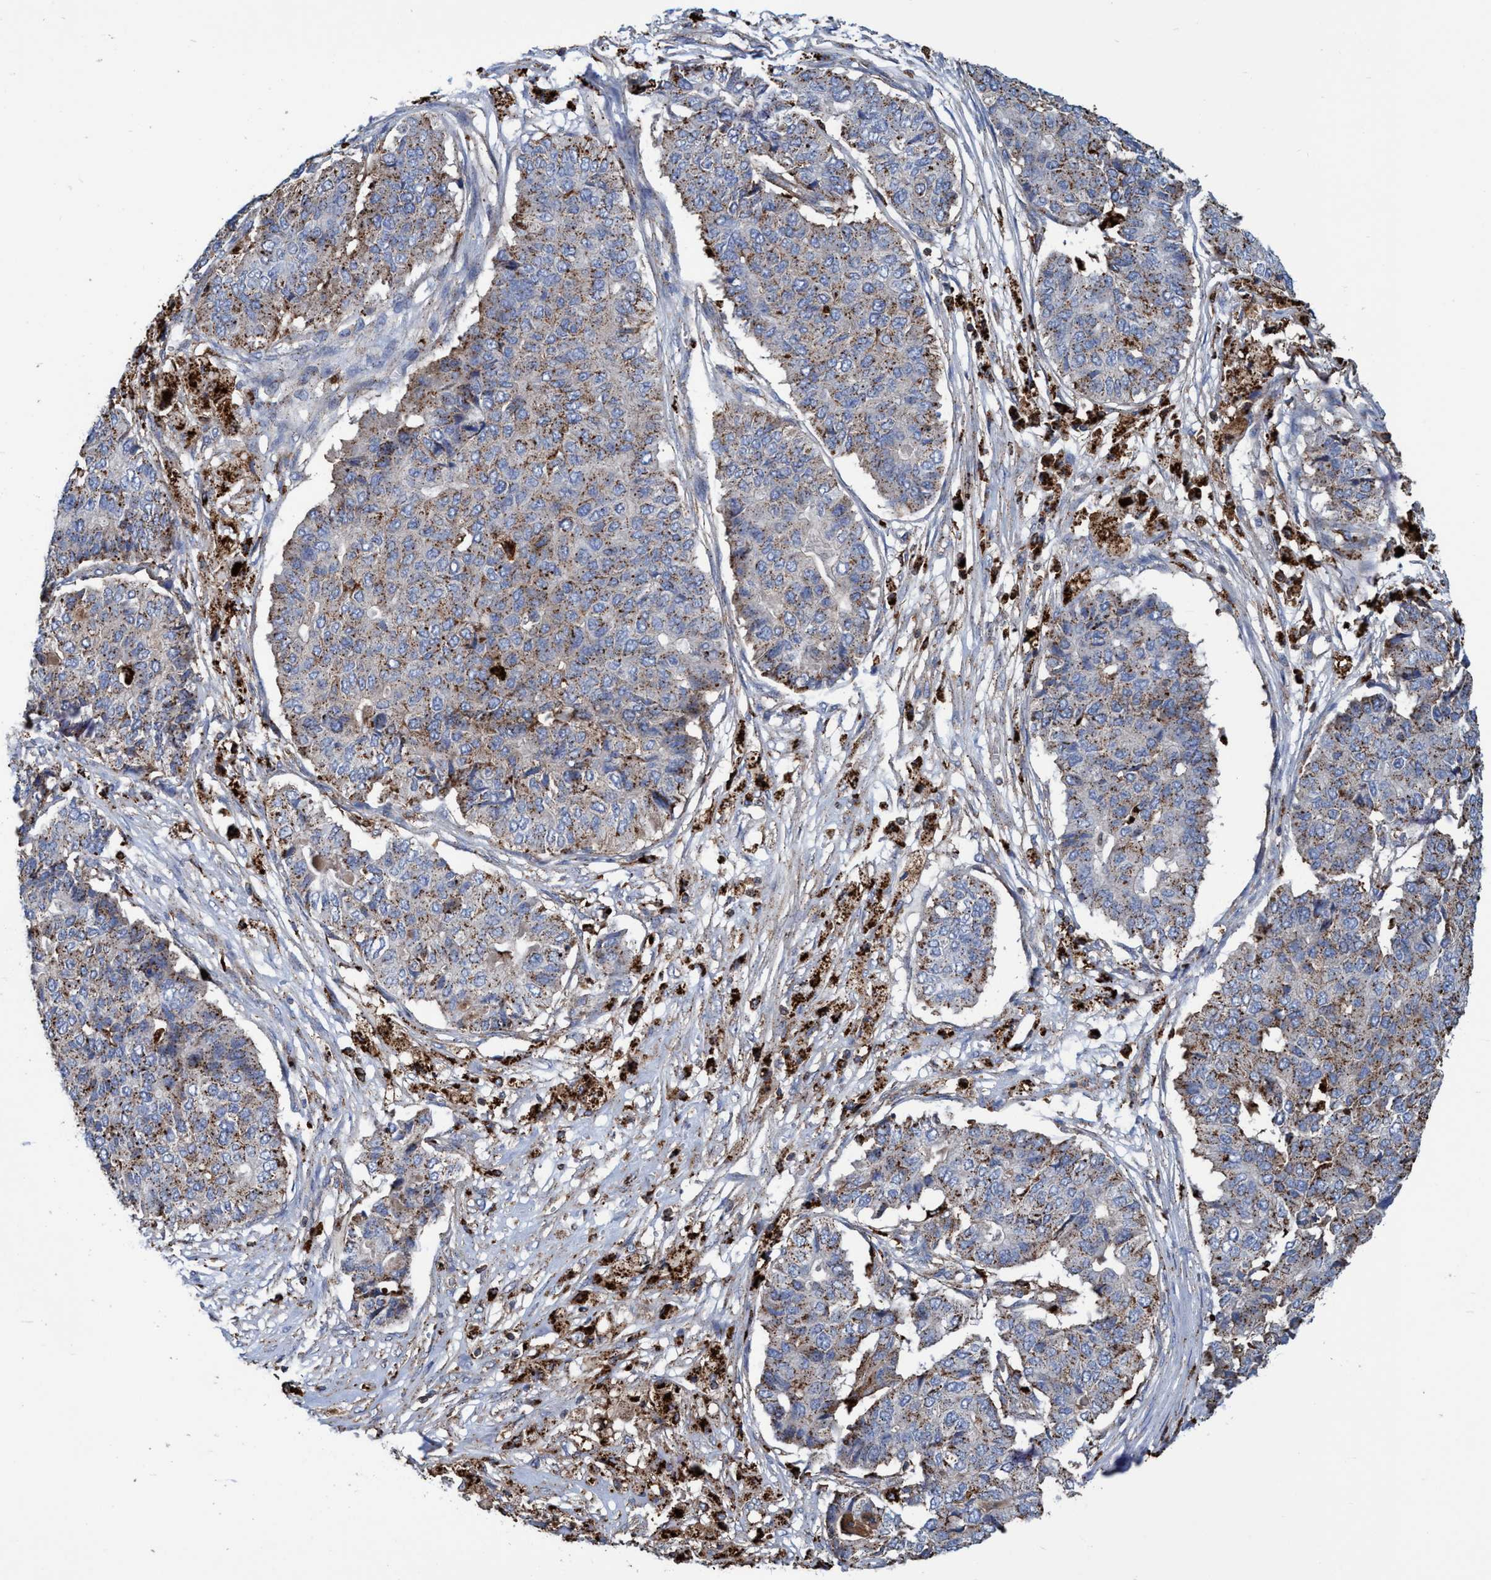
{"staining": {"intensity": "moderate", "quantity": "25%-75%", "location": "cytoplasmic/membranous"}, "tissue": "pancreatic cancer", "cell_type": "Tumor cells", "image_type": "cancer", "snomed": [{"axis": "morphology", "description": "Adenocarcinoma, NOS"}, {"axis": "topography", "description": "Pancreas"}], "caption": "Human pancreatic adenocarcinoma stained with a brown dye exhibits moderate cytoplasmic/membranous positive positivity in about 25%-75% of tumor cells.", "gene": "TRIM65", "patient": {"sex": "male", "age": 50}}